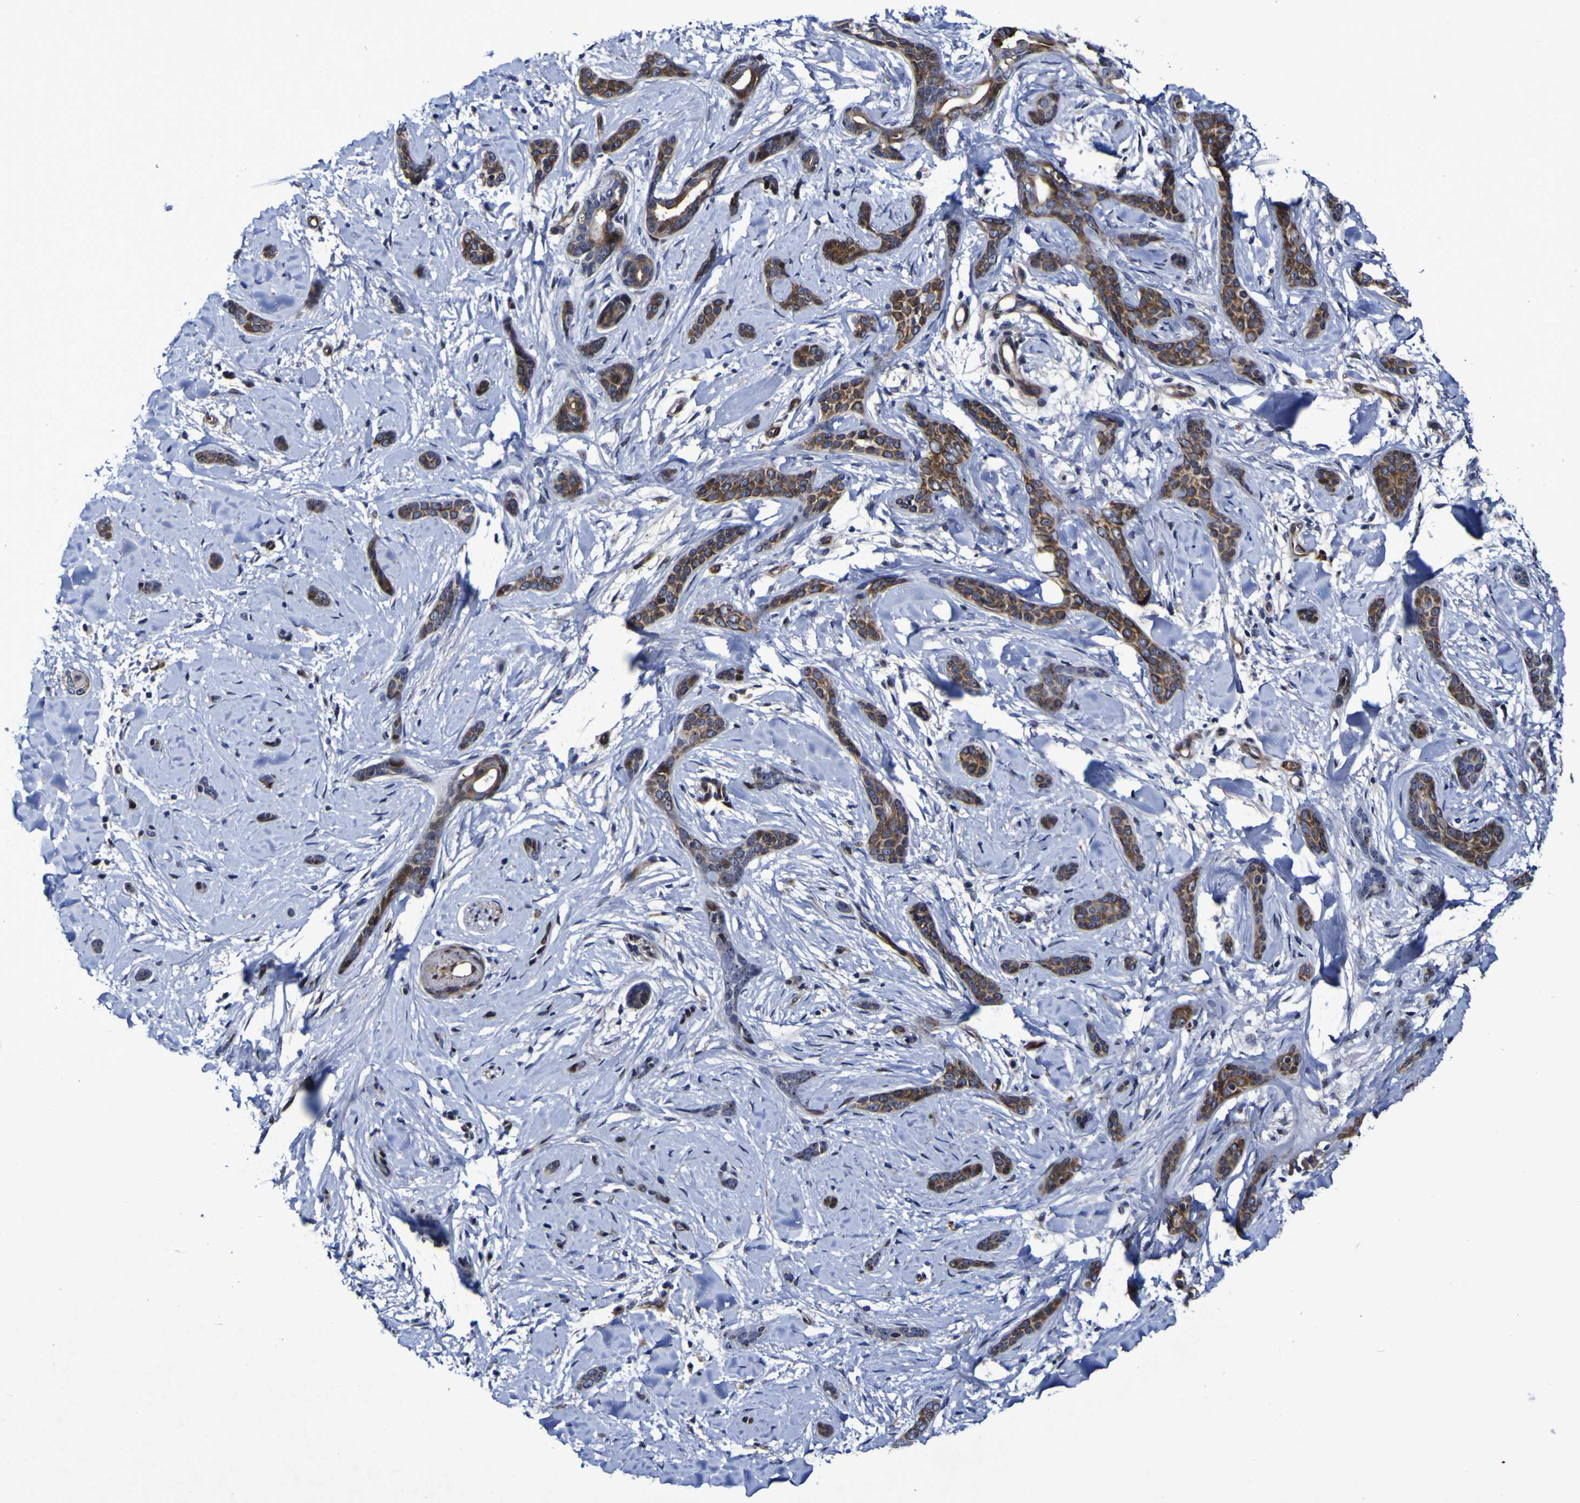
{"staining": {"intensity": "strong", "quantity": ">75%", "location": "cytoplasmic/membranous"}, "tissue": "skin cancer", "cell_type": "Tumor cells", "image_type": "cancer", "snomed": [{"axis": "morphology", "description": "Basal cell carcinoma"}, {"axis": "morphology", "description": "Adnexal tumor, benign"}, {"axis": "topography", "description": "Skin"}], "caption": "This micrograph exhibits immunohistochemistry (IHC) staining of skin basal cell carcinoma, with high strong cytoplasmic/membranous positivity in about >75% of tumor cells.", "gene": "MGLL", "patient": {"sex": "female", "age": 42}}